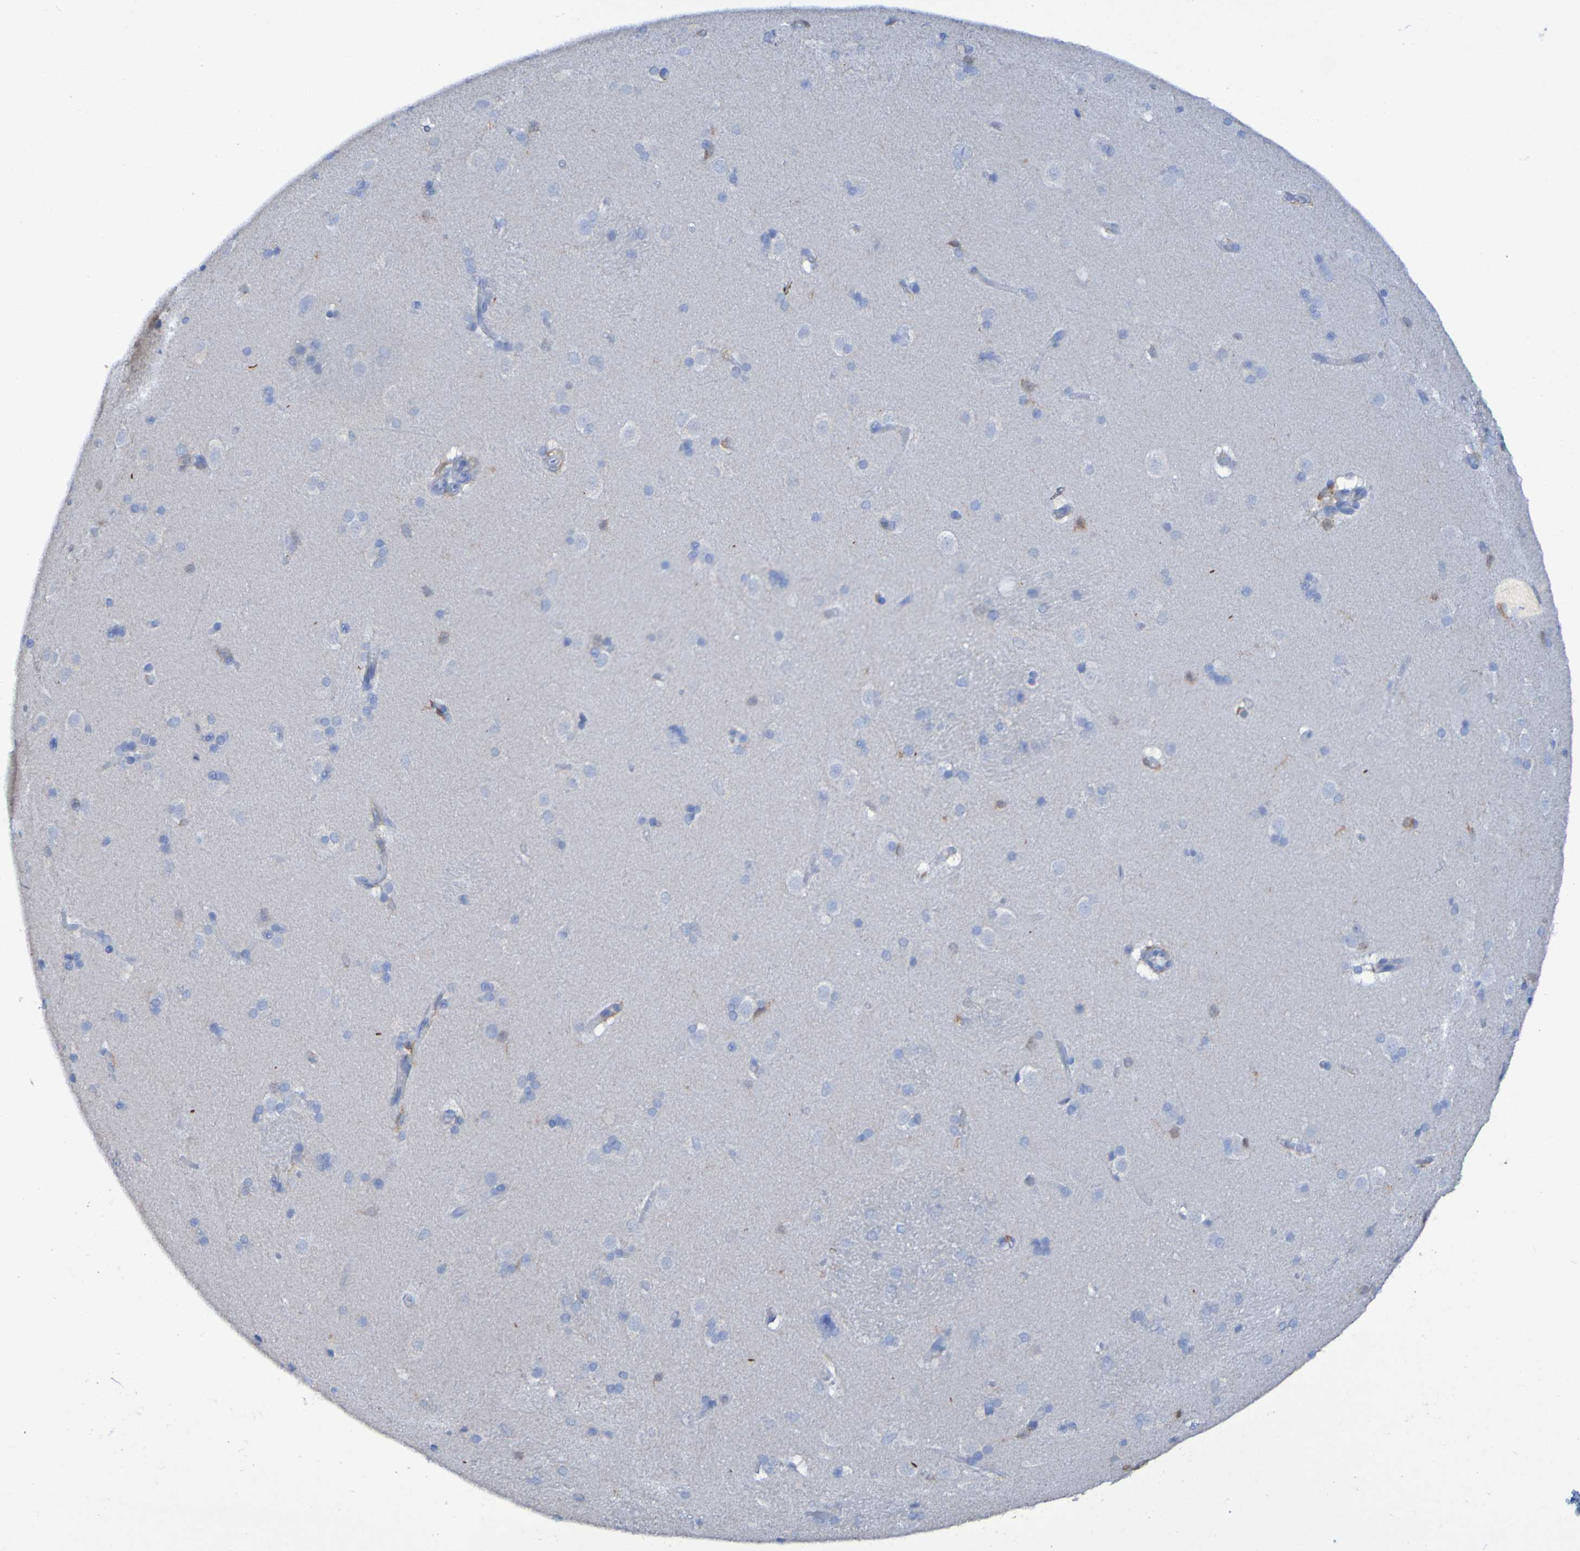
{"staining": {"intensity": "weak", "quantity": "<25%", "location": "cytoplasmic/membranous"}, "tissue": "caudate", "cell_type": "Glial cells", "image_type": "normal", "snomed": [{"axis": "morphology", "description": "Normal tissue, NOS"}, {"axis": "topography", "description": "Lateral ventricle wall"}], "caption": "Immunohistochemical staining of unremarkable caudate exhibits no significant staining in glial cells. Brightfield microscopy of IHC stained with DAB (brown) and hematoxylin (blue), captured at high magnification.", "gene": "MPPE1", "patient": {"sex": "female", "age": 19}}